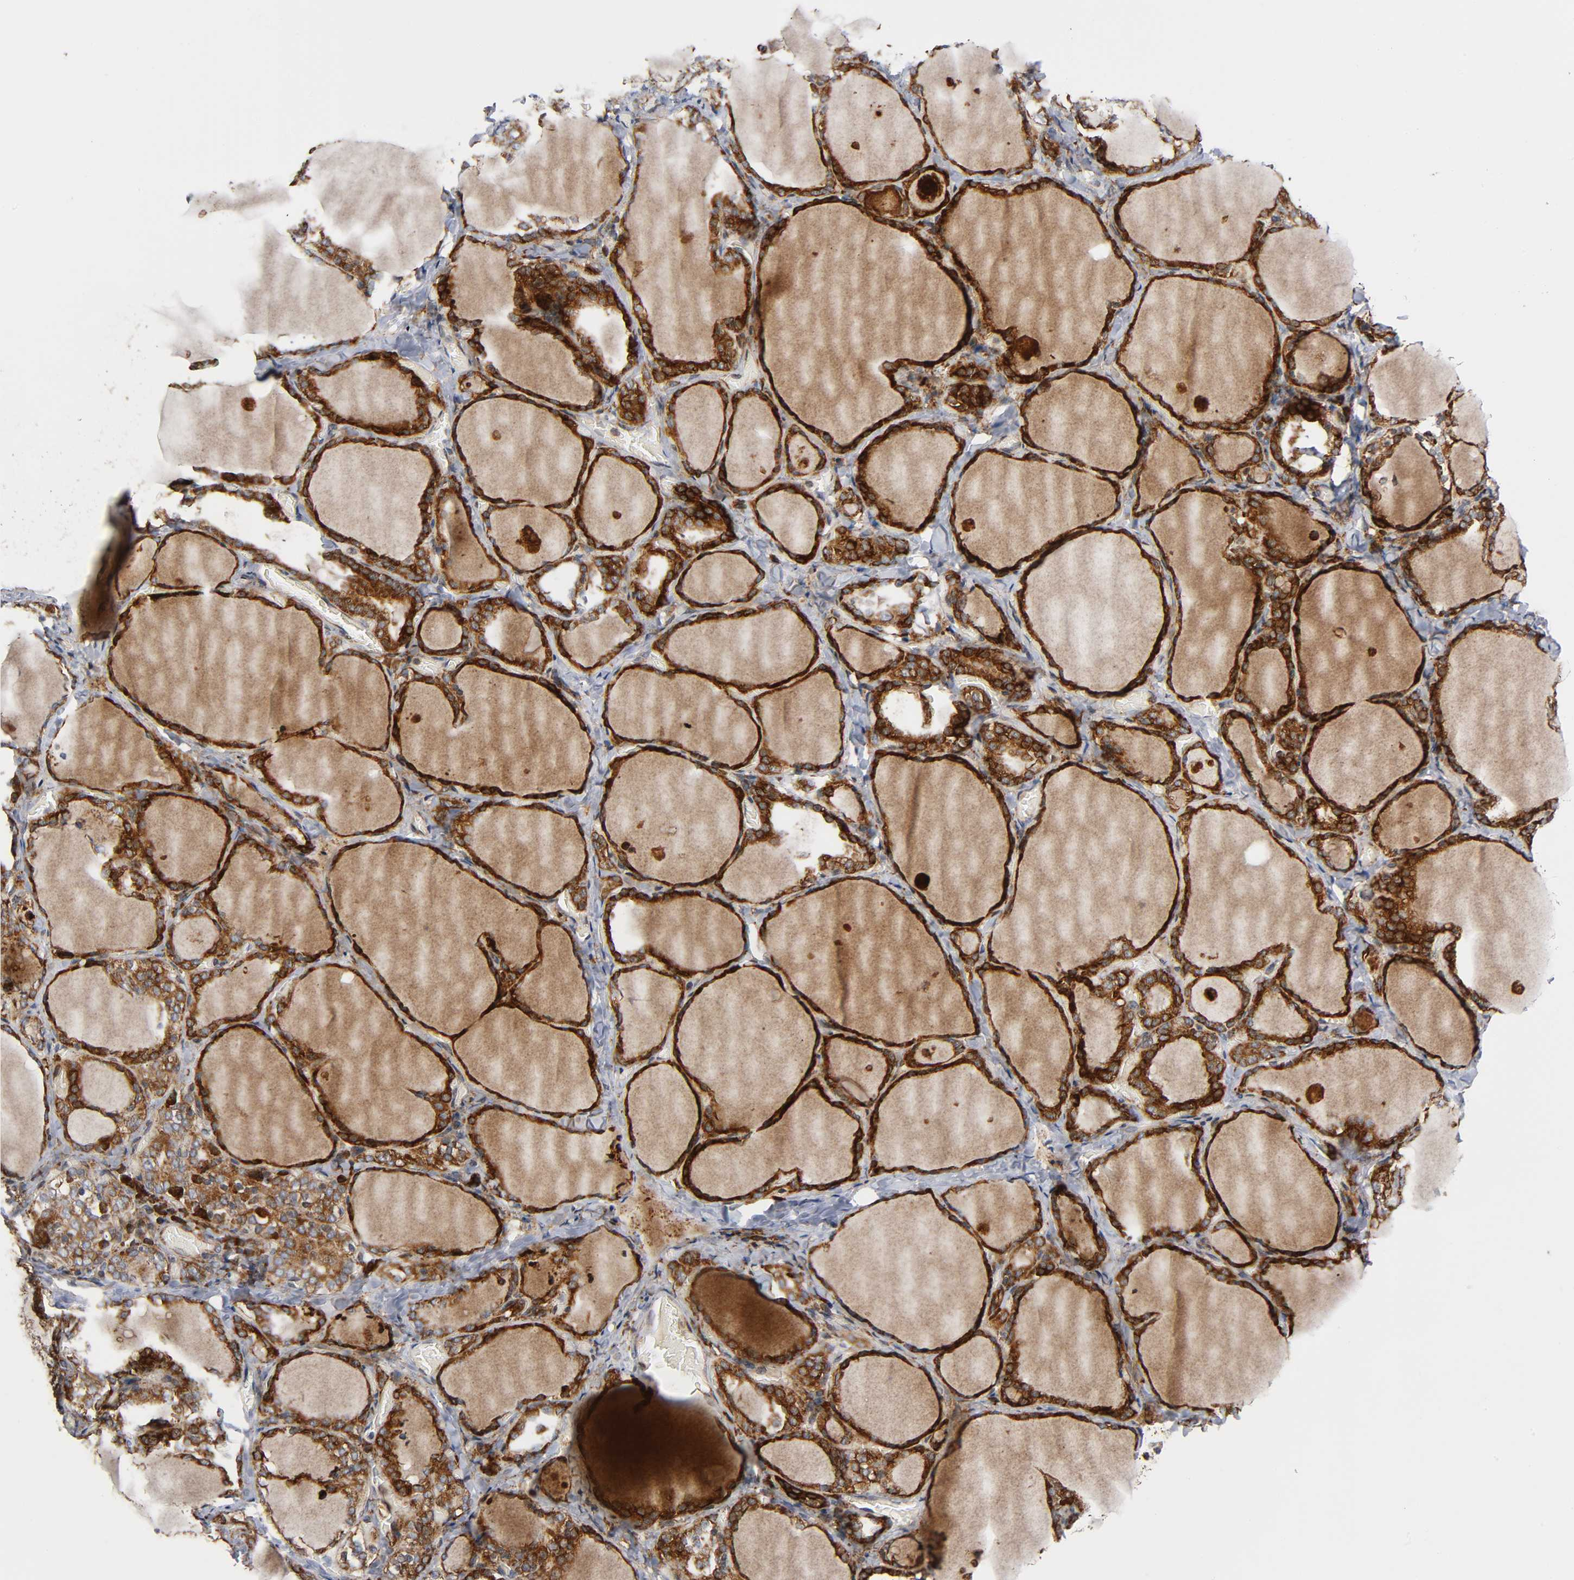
{"staining": {"intensity": "strong", "quantity": ">75%", "location": "cytoplasmic/membranous"}, "tissue": "thyroid gland", "cell_type": "Glandular cells", "image_type": "normal", "snomed": [{"axis": "morphology", "description": "Normal tissue, NOS"}, {"axis": "morphology", "description": "Papillary adenocarcinoma, NOS"}, {"axis": "topography", "description": "Thyroid gland"}], "caption": "The immunohistochemical stain labels strong cytoplasmic/membranous positivity in glandular cells of unremarkable thyroid gland.", "gene": "MAP3K1", "patient": {"sex": "female", "age": 30}}